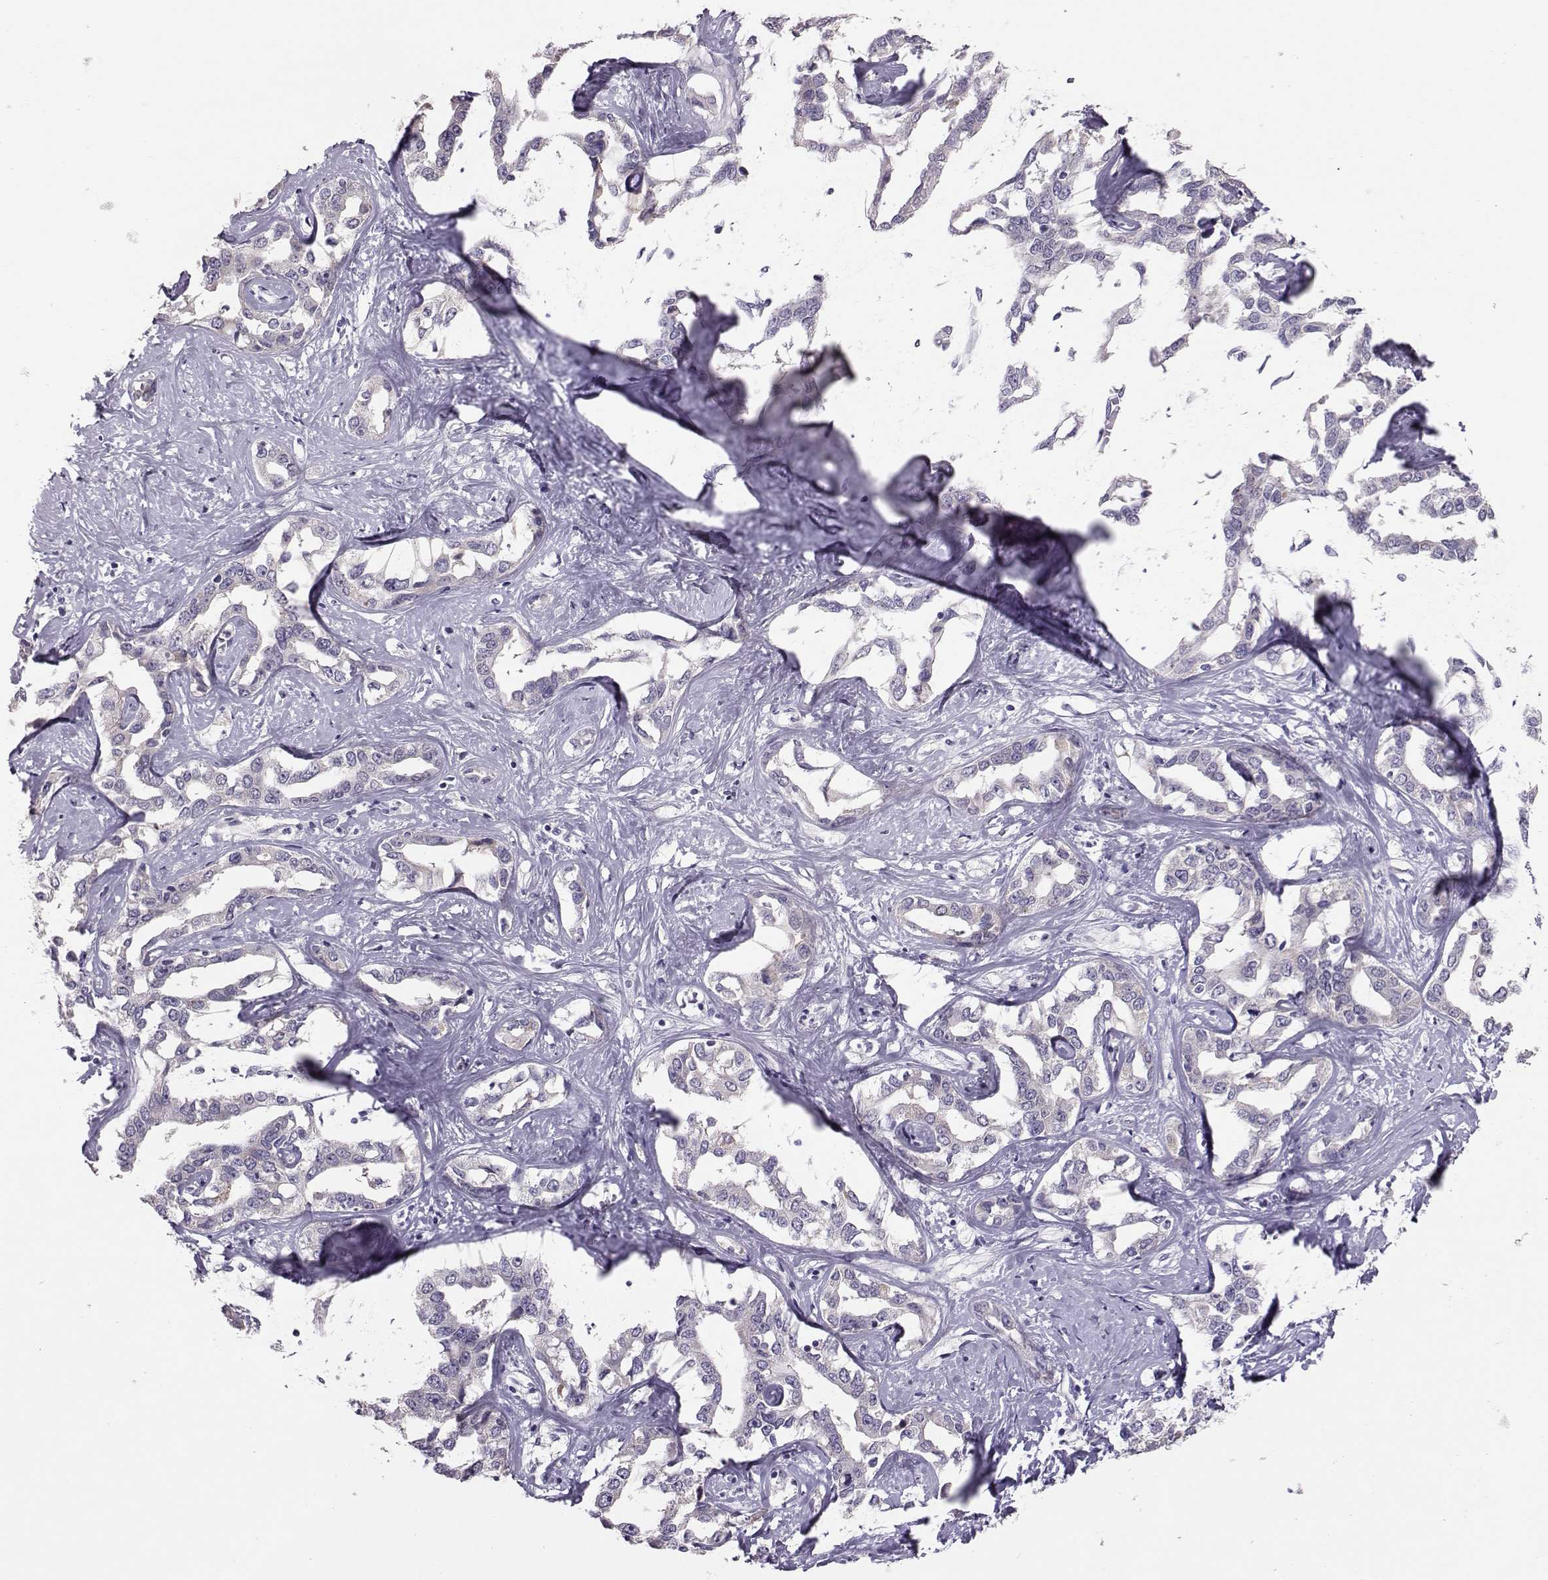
{"staining": {"intensity": "negative", "quantity": "none", "location": "none"}, "tissue": "liver cancer", "cell_type": "Tumor cells", "image_type": "cancer", "snomed": [{"axis": "morphology", "description": "Cholangiocarcinoma"}, {"axis": "topography", "description": "Liver"}], "caption": "Cholangiocarcinoma (liver) stained for a protein using IHC exhibits no positivity tumor cells.", "gene": "DNAAF1", "patient": {"sex": "male", "age": 59}}